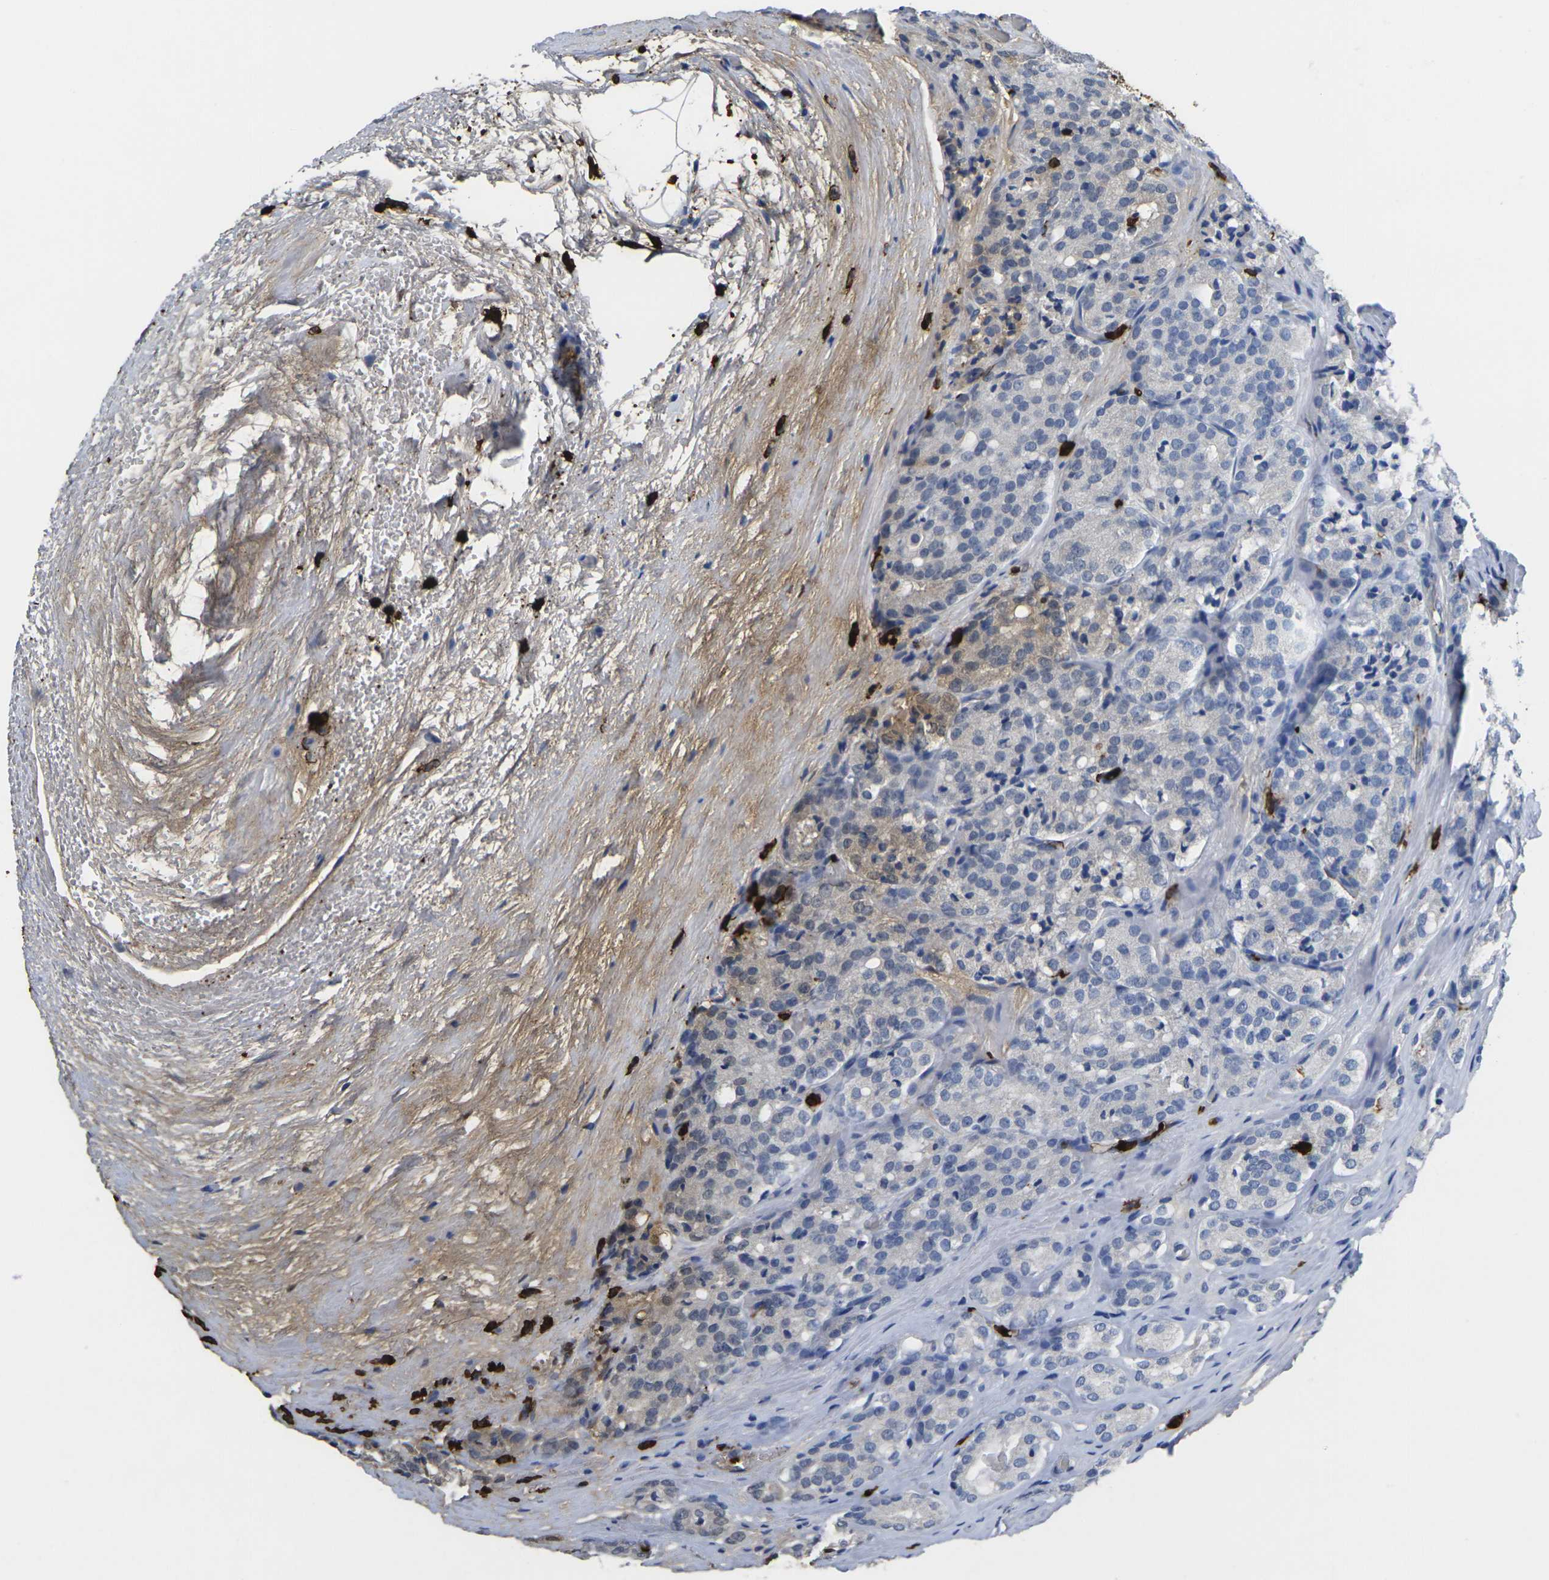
{"staining": {"intensity": "moderate", "quantity": "<25%", "location": "cytoplasmic/membranous"}, "tissue": "prostate cancer", "cell_type": "Tumor cells", "image_type": "cancer", "snomed": [{"axis": "morphology", "description": "Adenocarcinoma, High grade"}, {"axis": "topography", "description": "Prostate"}], "caption": "Immunohistochemical staining of prostate cancer displays low levels of moderate cytoplasmic/membranous protein staining in about <25% of tumor cells. (DAB (3,3'-diaminobenzidine) IHC with brightfield microscopy, high magnification).", "gene": "S100A9", "patient": {"sex": "male", "age": 64}}